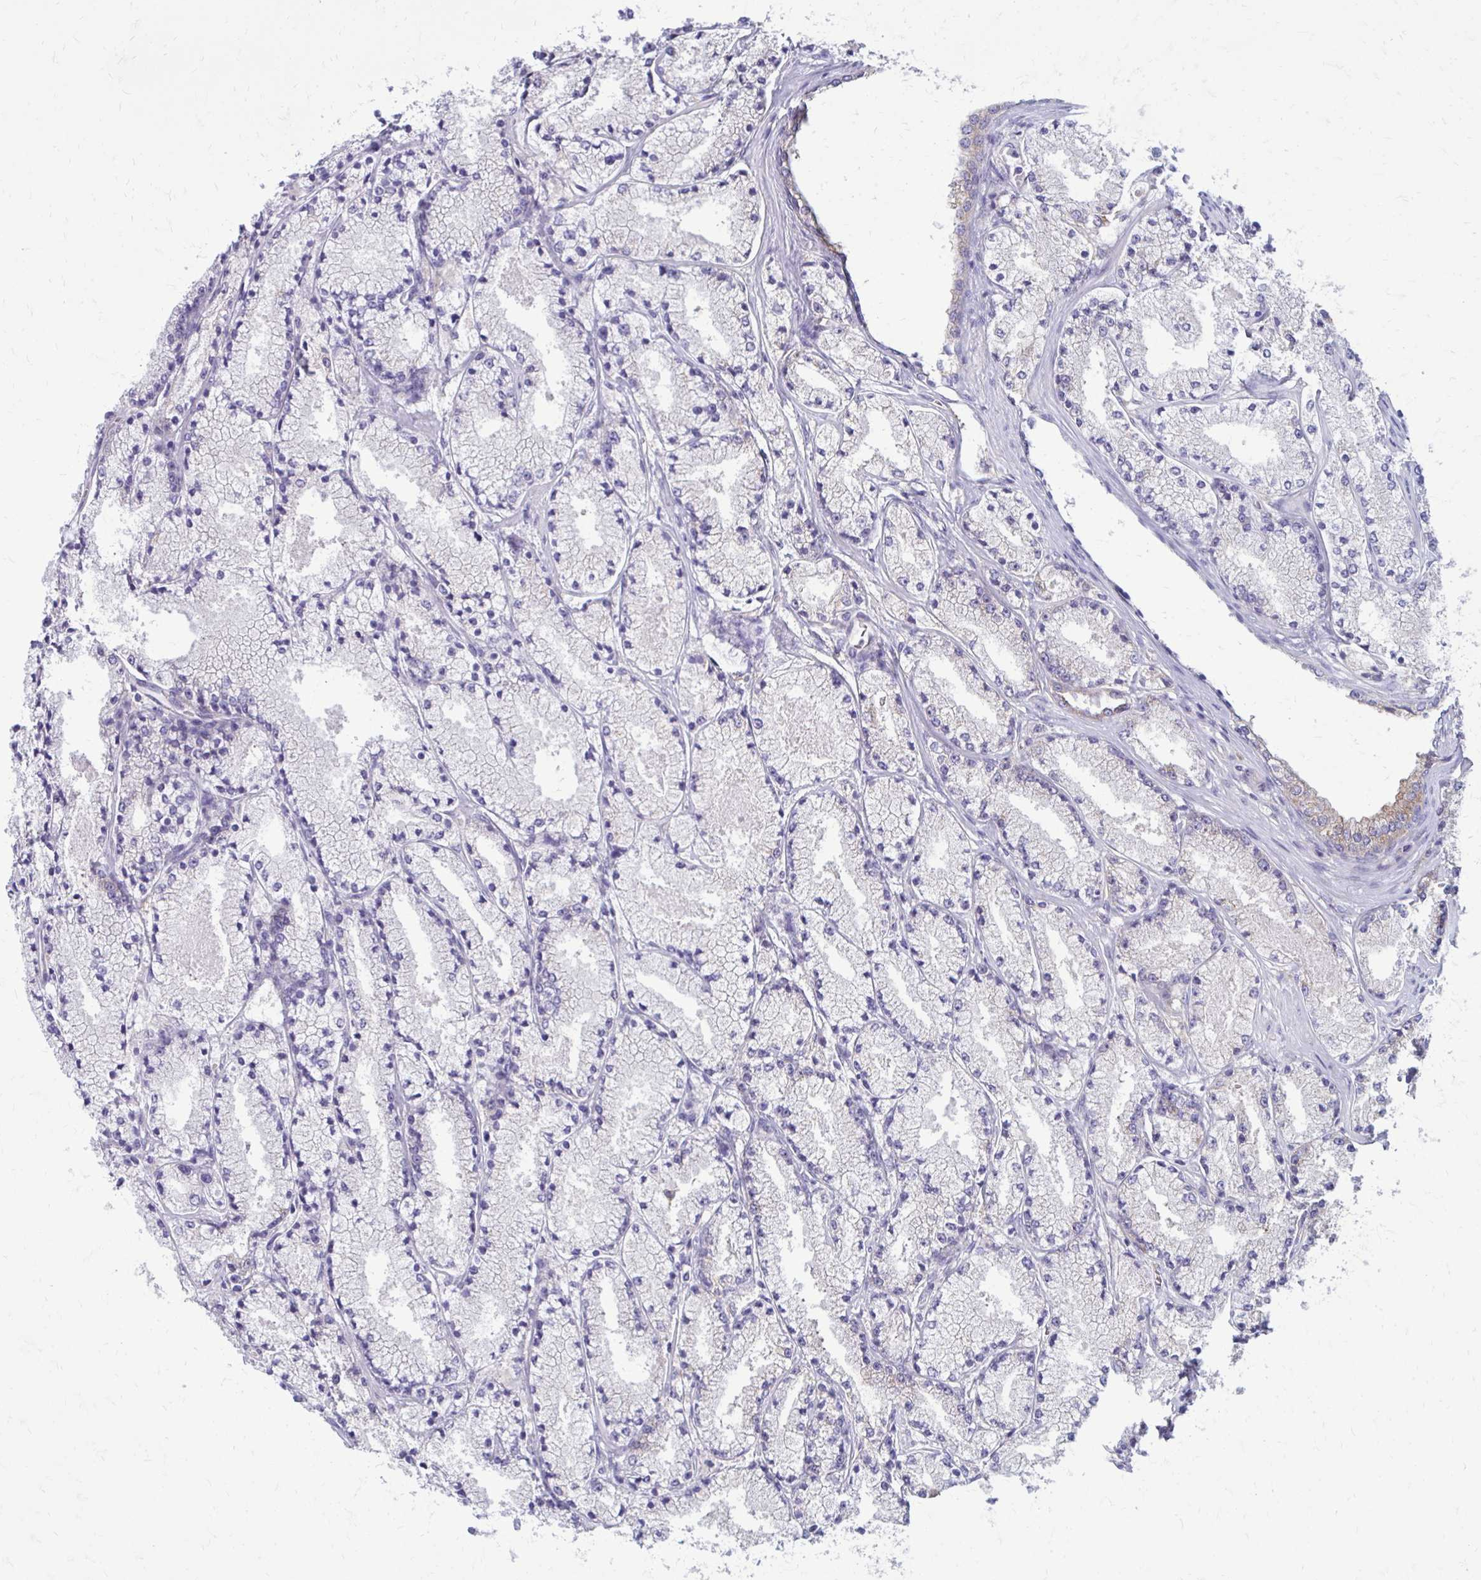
{"staining": {"intensity": "negative", "quantity": "none", "location": "none"}, "tissue": "prostate cancer", "cell_type": "Tumor cells", "image_type": "cancer", "snomed": [{"axis": "morphology", "description": "Adenocarcinoma, High grade"}, {"axis": "topography", "description": "Prostate"}], "caption": "High power microscopy micrograph of an IHC histopathology image of adenocarcinoma (high-grade) (prostate), revealing no significant positivity in tumor cells.", "gene": "CLTA", "patient": {"sex": "male", "age": 63}}